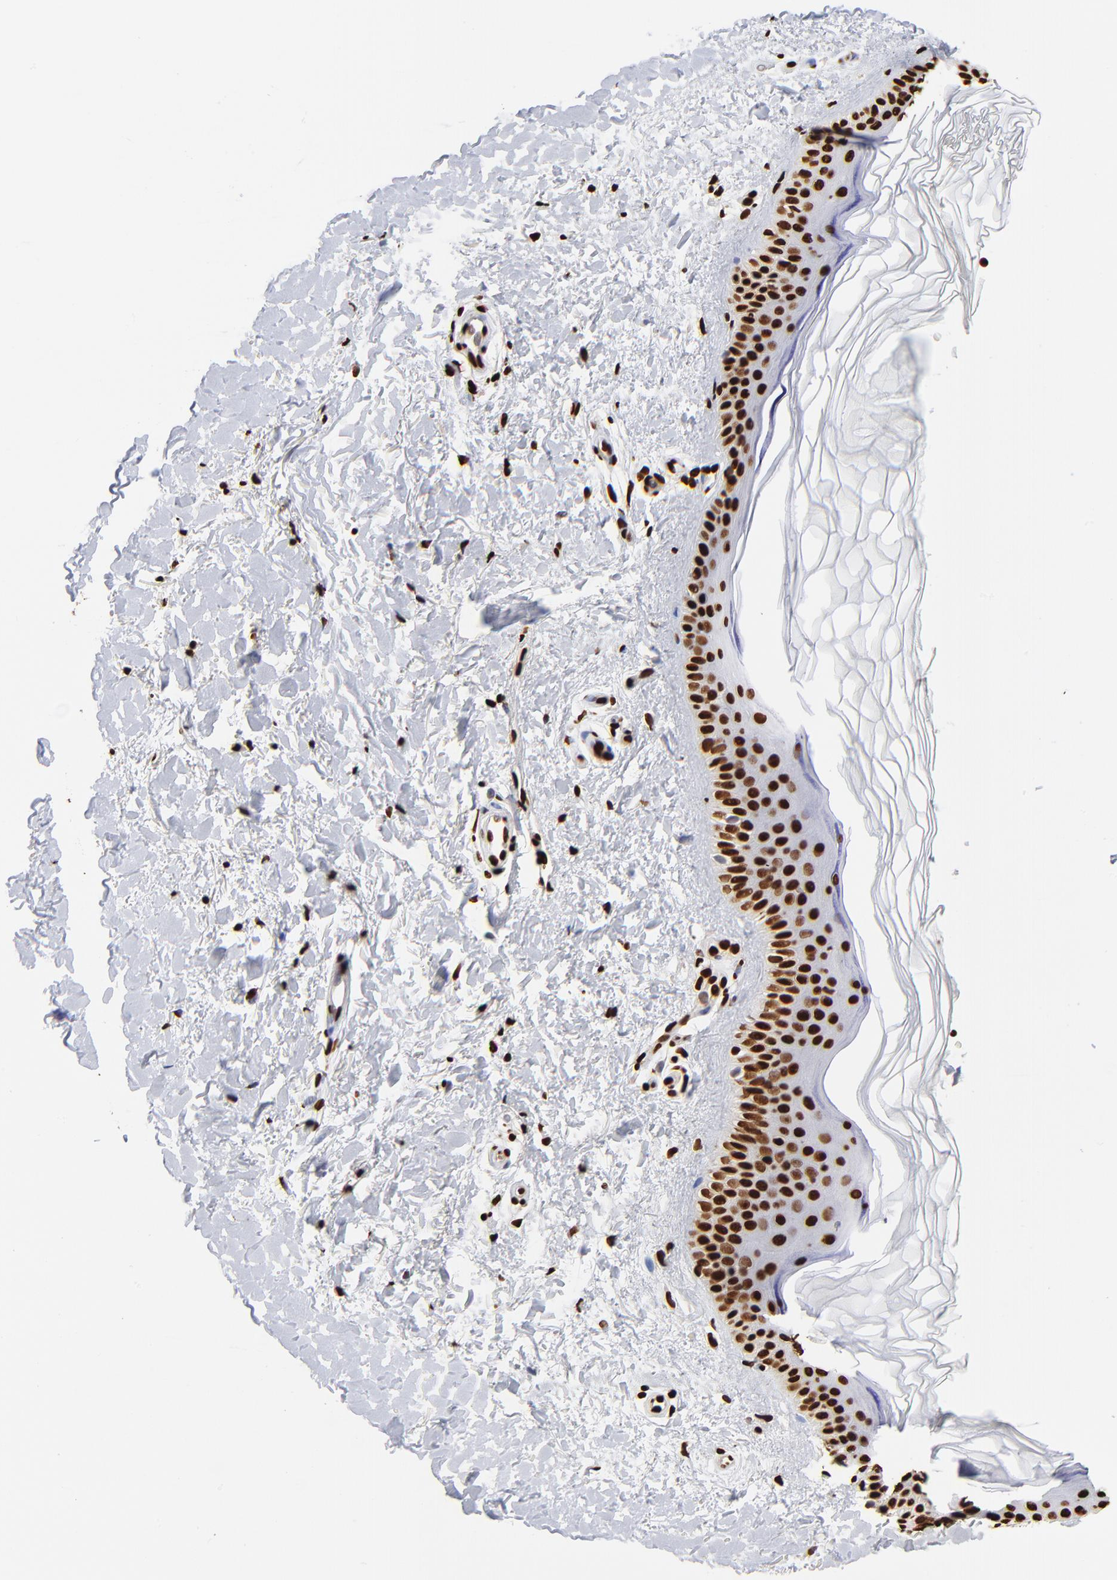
{"staining": {"intensity": "strong", "quantity": ">75%", "location": "nuclear"}, "tissue": "skin", "cell_type": "Fibroblasts", "image_type": "normal", "snomed": [{"axis": "morphology", "description": "Normal tissue, NOS"}, {"axis": "topography", "description": "Skin"}], "caption": "Protein analysis of normal skin reveals strong nuclear positivity in about >75% of fibroblasts.", "gene": "ZNF544", "patient": {"sex": "female", "age": 19}}